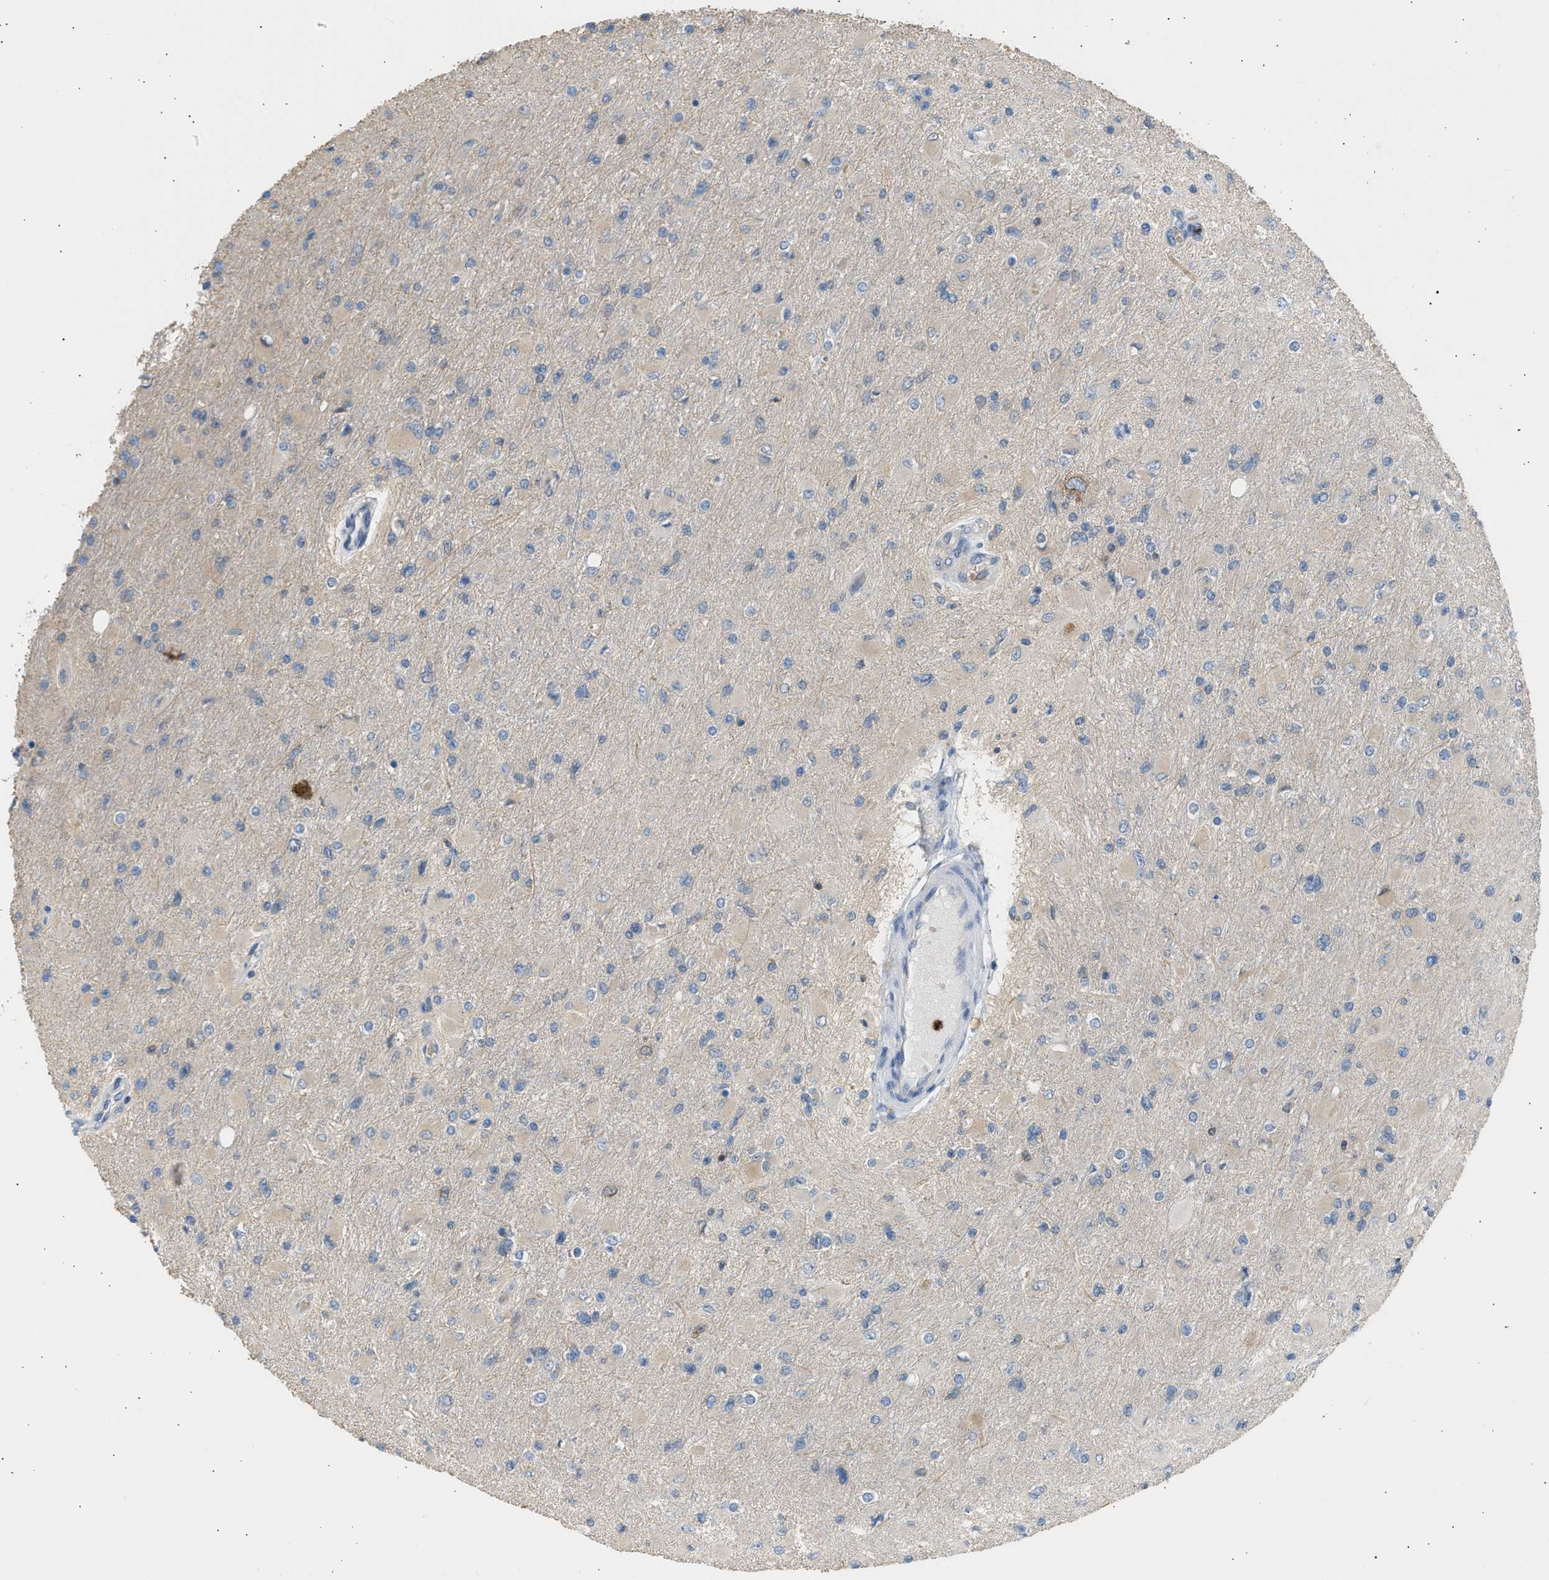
{"staining": {"intensity": "negative", "quantity": "none", "location": "none"}, "tissue": "glioma", "cell_type": "Tumor cells", "image_type": "cancer", "snomed": [{"axis": "morphology", "description": "Glioma, malignant, High grade"}, {"axis": "topography", "description": "Cerebral cortex"}], "caption": "Immunohistochemistry of glioma exhibits no positivity in tumor cells.", "gene": "TRIM50", "patient": {"sex": "female", "age": 36}}